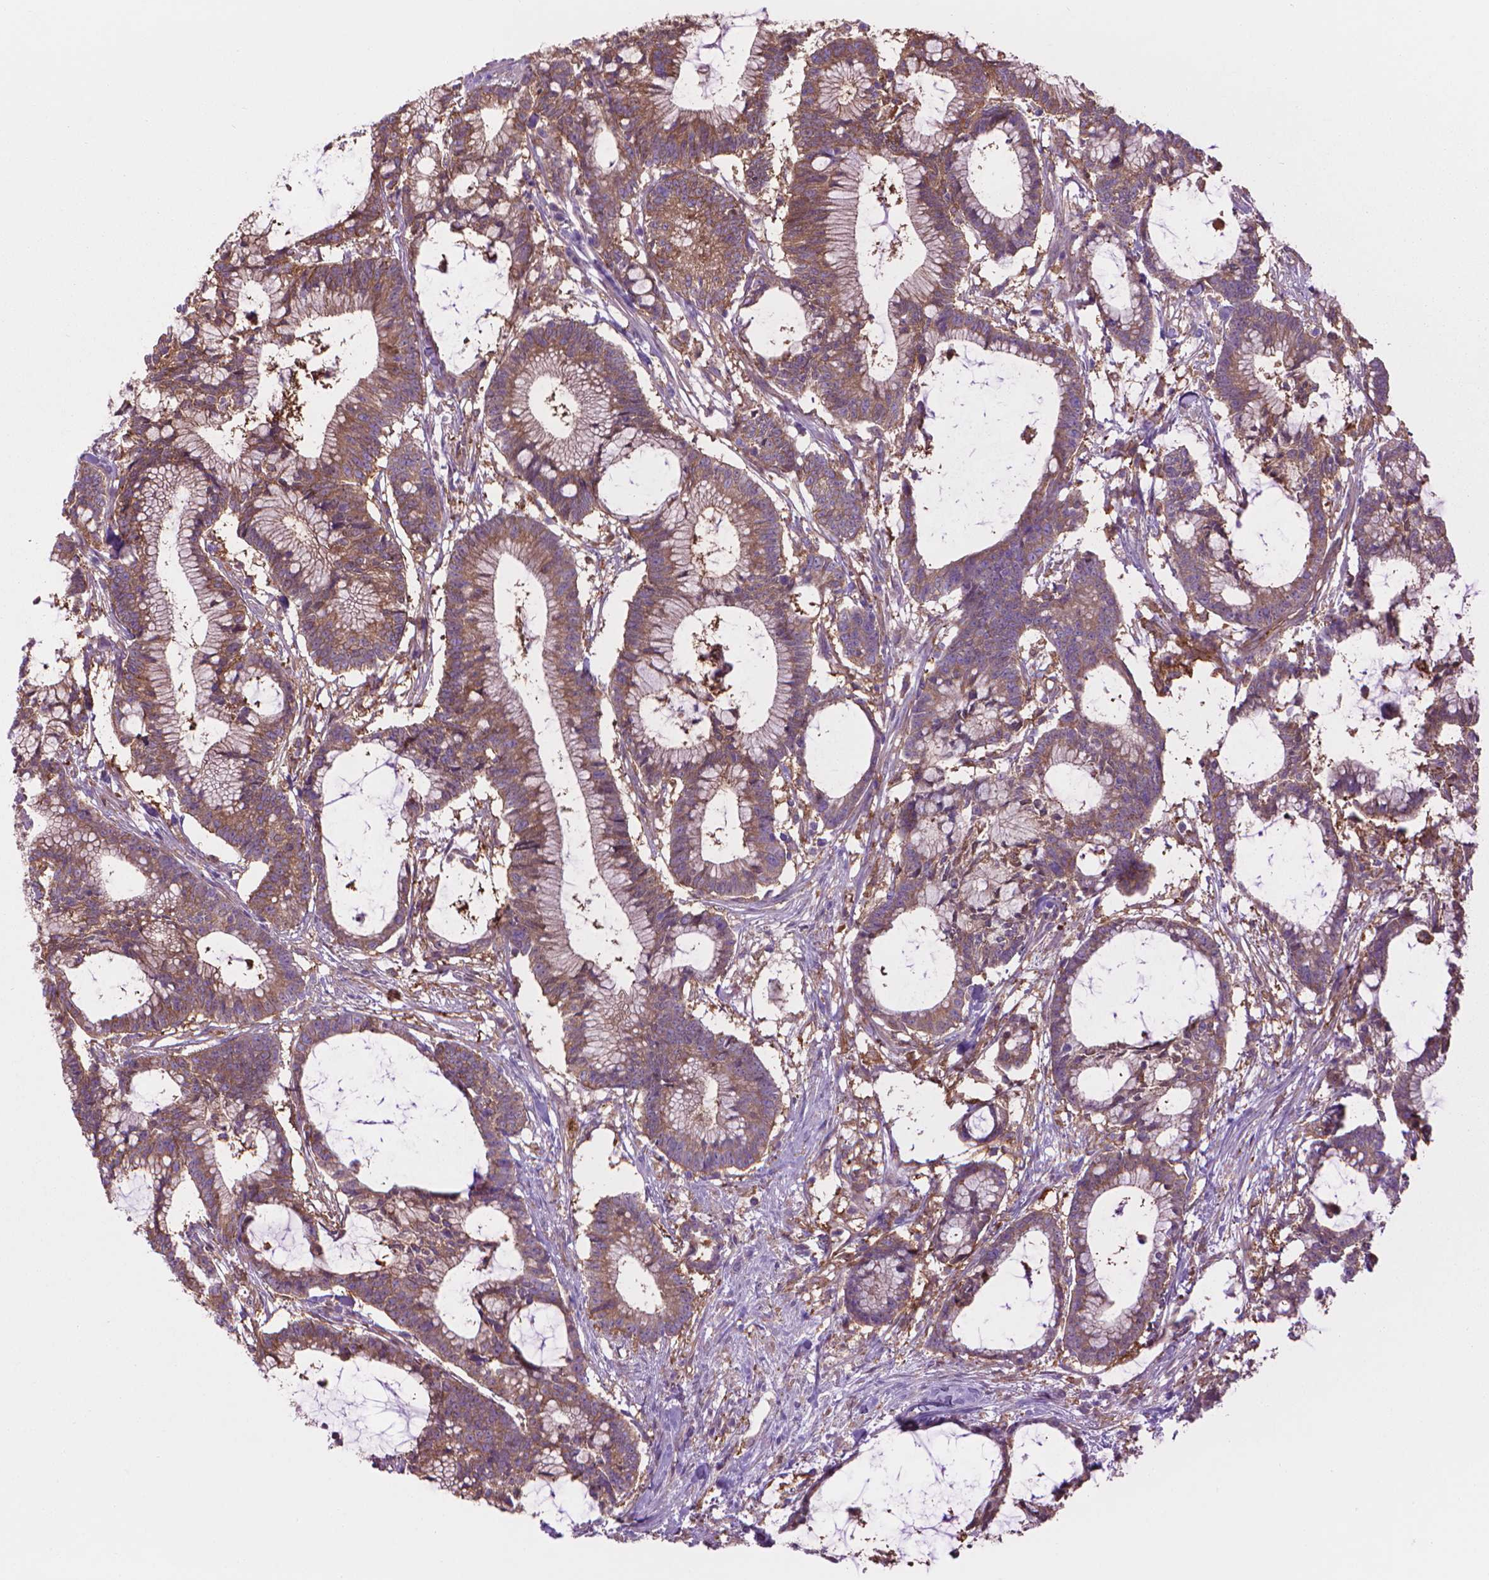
{"staining": {"intensity": "moderate", "quantity": ">75%", "location": "cytoplasmic/membranous"}, "tissue": "colorectal cancer", "cell_type": "Tumor cells", "image_type": "cancer", "snomed": [{"axis": "morphology", "description": "Adenocarcinoma, NOS"}, {"axis": "topography", "description": "Colon"}], "caption": "Immunohistochemistry histopathology image of colorectal cancer stained for a protein (brown), which displays medium levels of moderate cytoplasmic/membranous staining in about >75% of tumor cells.", "gene": "CORO1B", "patient": {"sex": "female", "age": 78}}